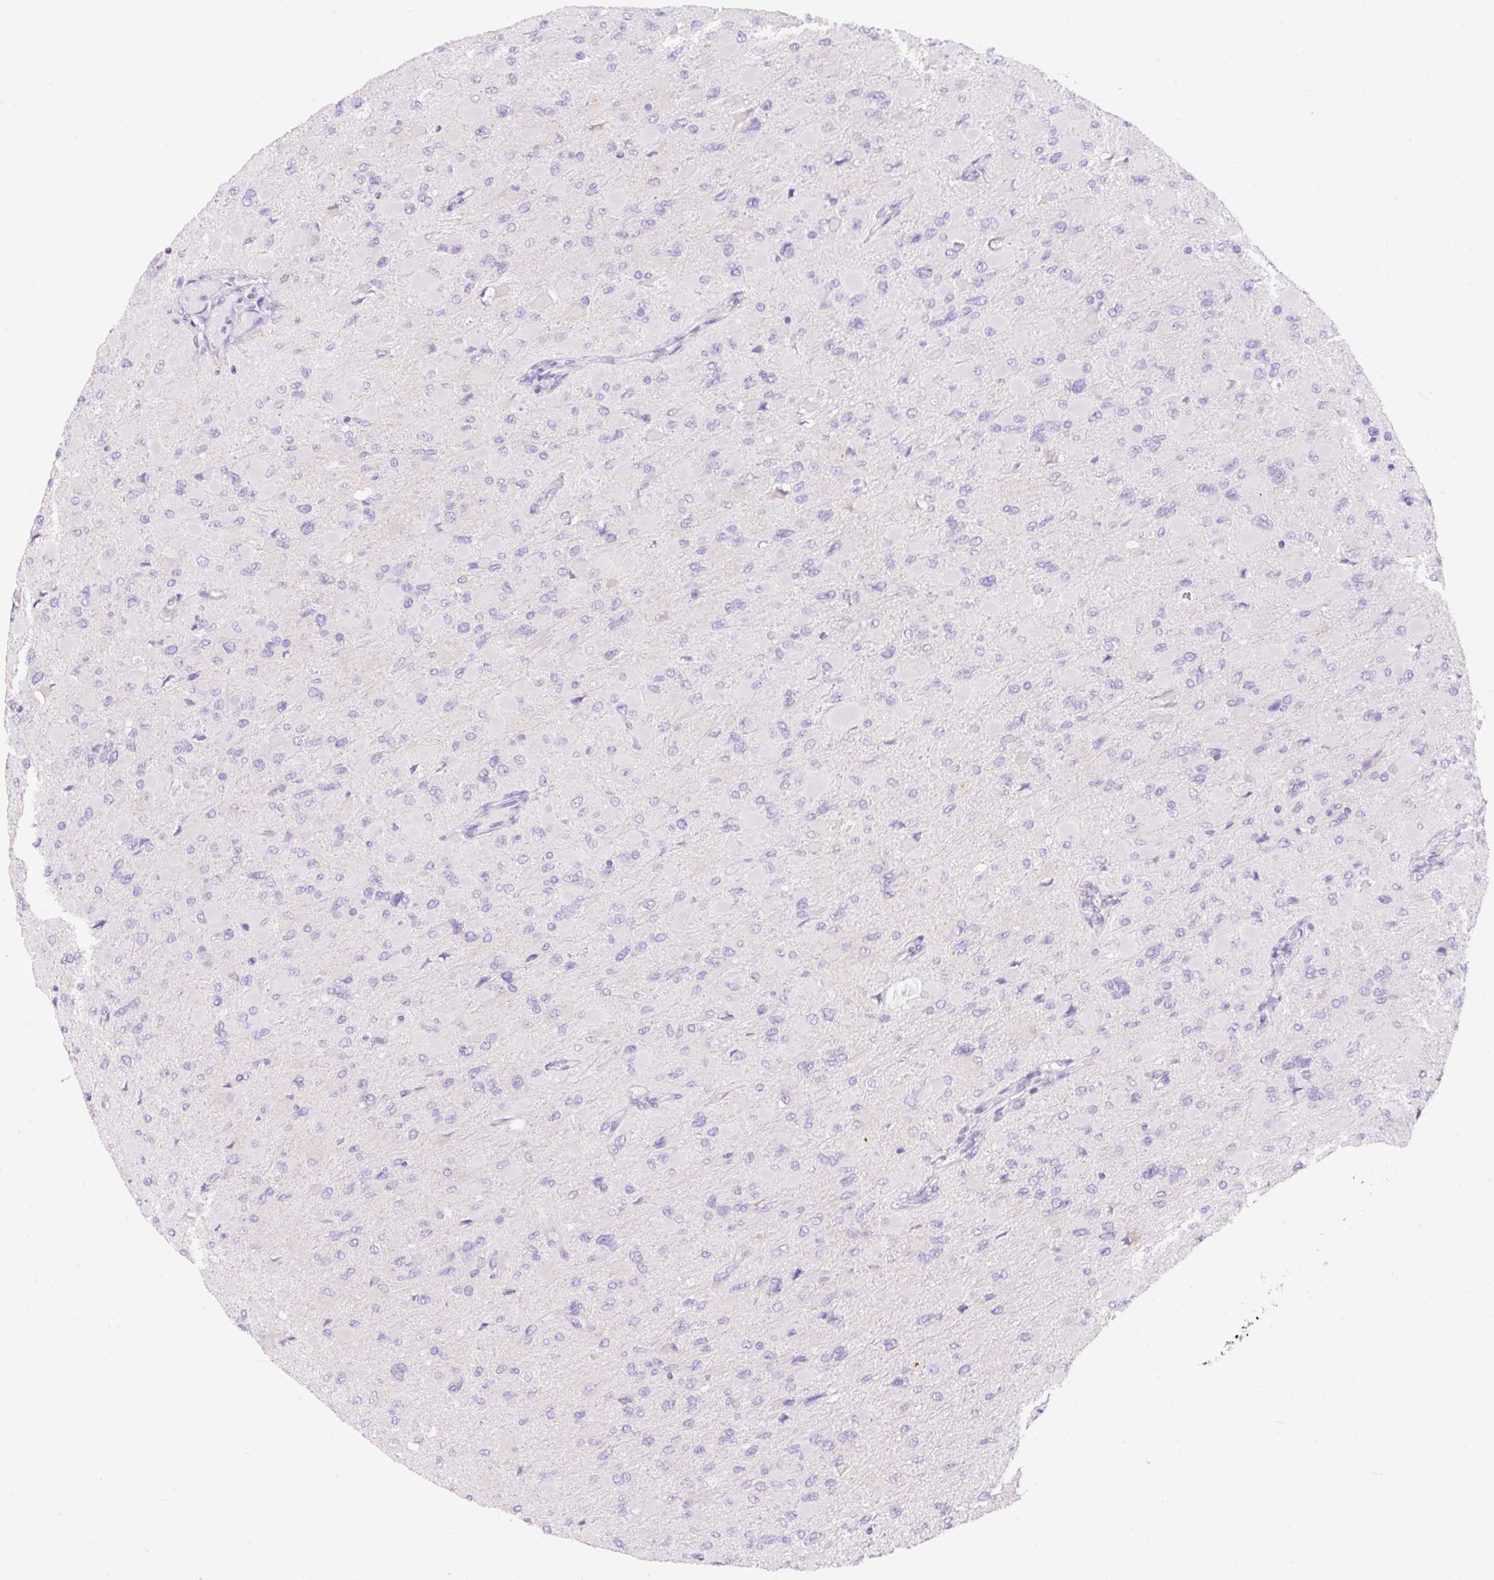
{"staining": {"intensity": "negative", "quantity": "none", "location": "none"}, "tissue": "glioma", "cell_type": "Tumor cells", "image_type": "cancer", "snomed": [{"axis": "morphology", "description": "Glioma, malignant, High grade"}, {"axis": "topography", "description": "Cerebral cortex"}], "caption": "Protein analysis of glioma displays no significant staining in tumor cells.", "gene": "NDST3", "patient": {"sex": "female", "age": 36}}